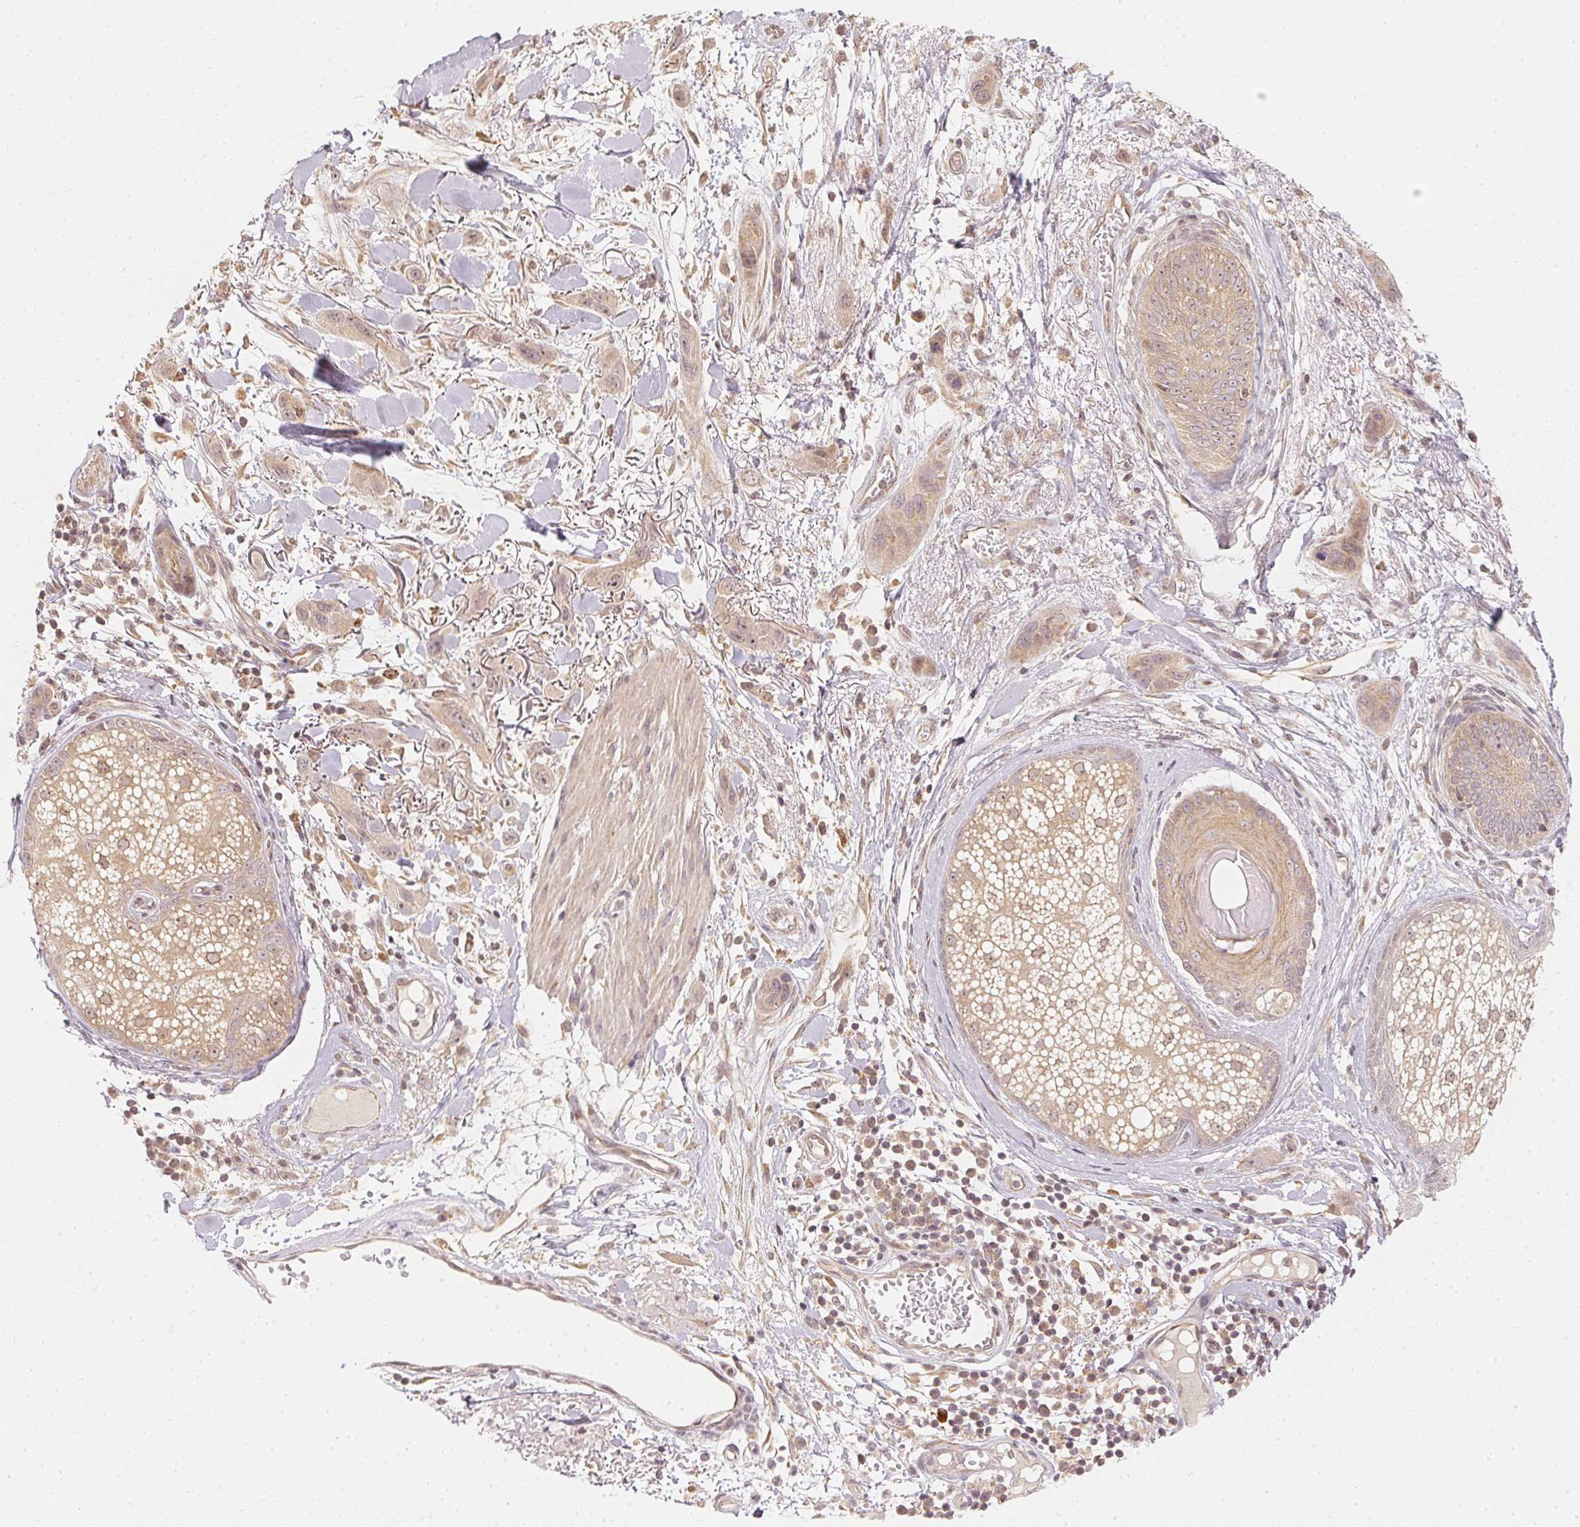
{"staining": {"intensity": "weak", "quantity": ">75%", "location": "cytoplasmic/membranous,nuclear"}, "tissue": "skin cancer", "cell_type": "Tumor cells", "image_type": "cancer", "snomed": [{"axis": "morphology", "description": "Squamous cell carcinoma, NOS"}, {"axis": "topography", "description": "Skin"}], "caption": "This histopathology image reveals immunohistochemistry (IHC) staining of human squamous cell carcinoma (skin), with low weak cytoplasmic/membranous and nuclear staining in approximately >75% of tumor cells.", "gene": "WDR54", "patient": {"sex": "male", "age": 79}}